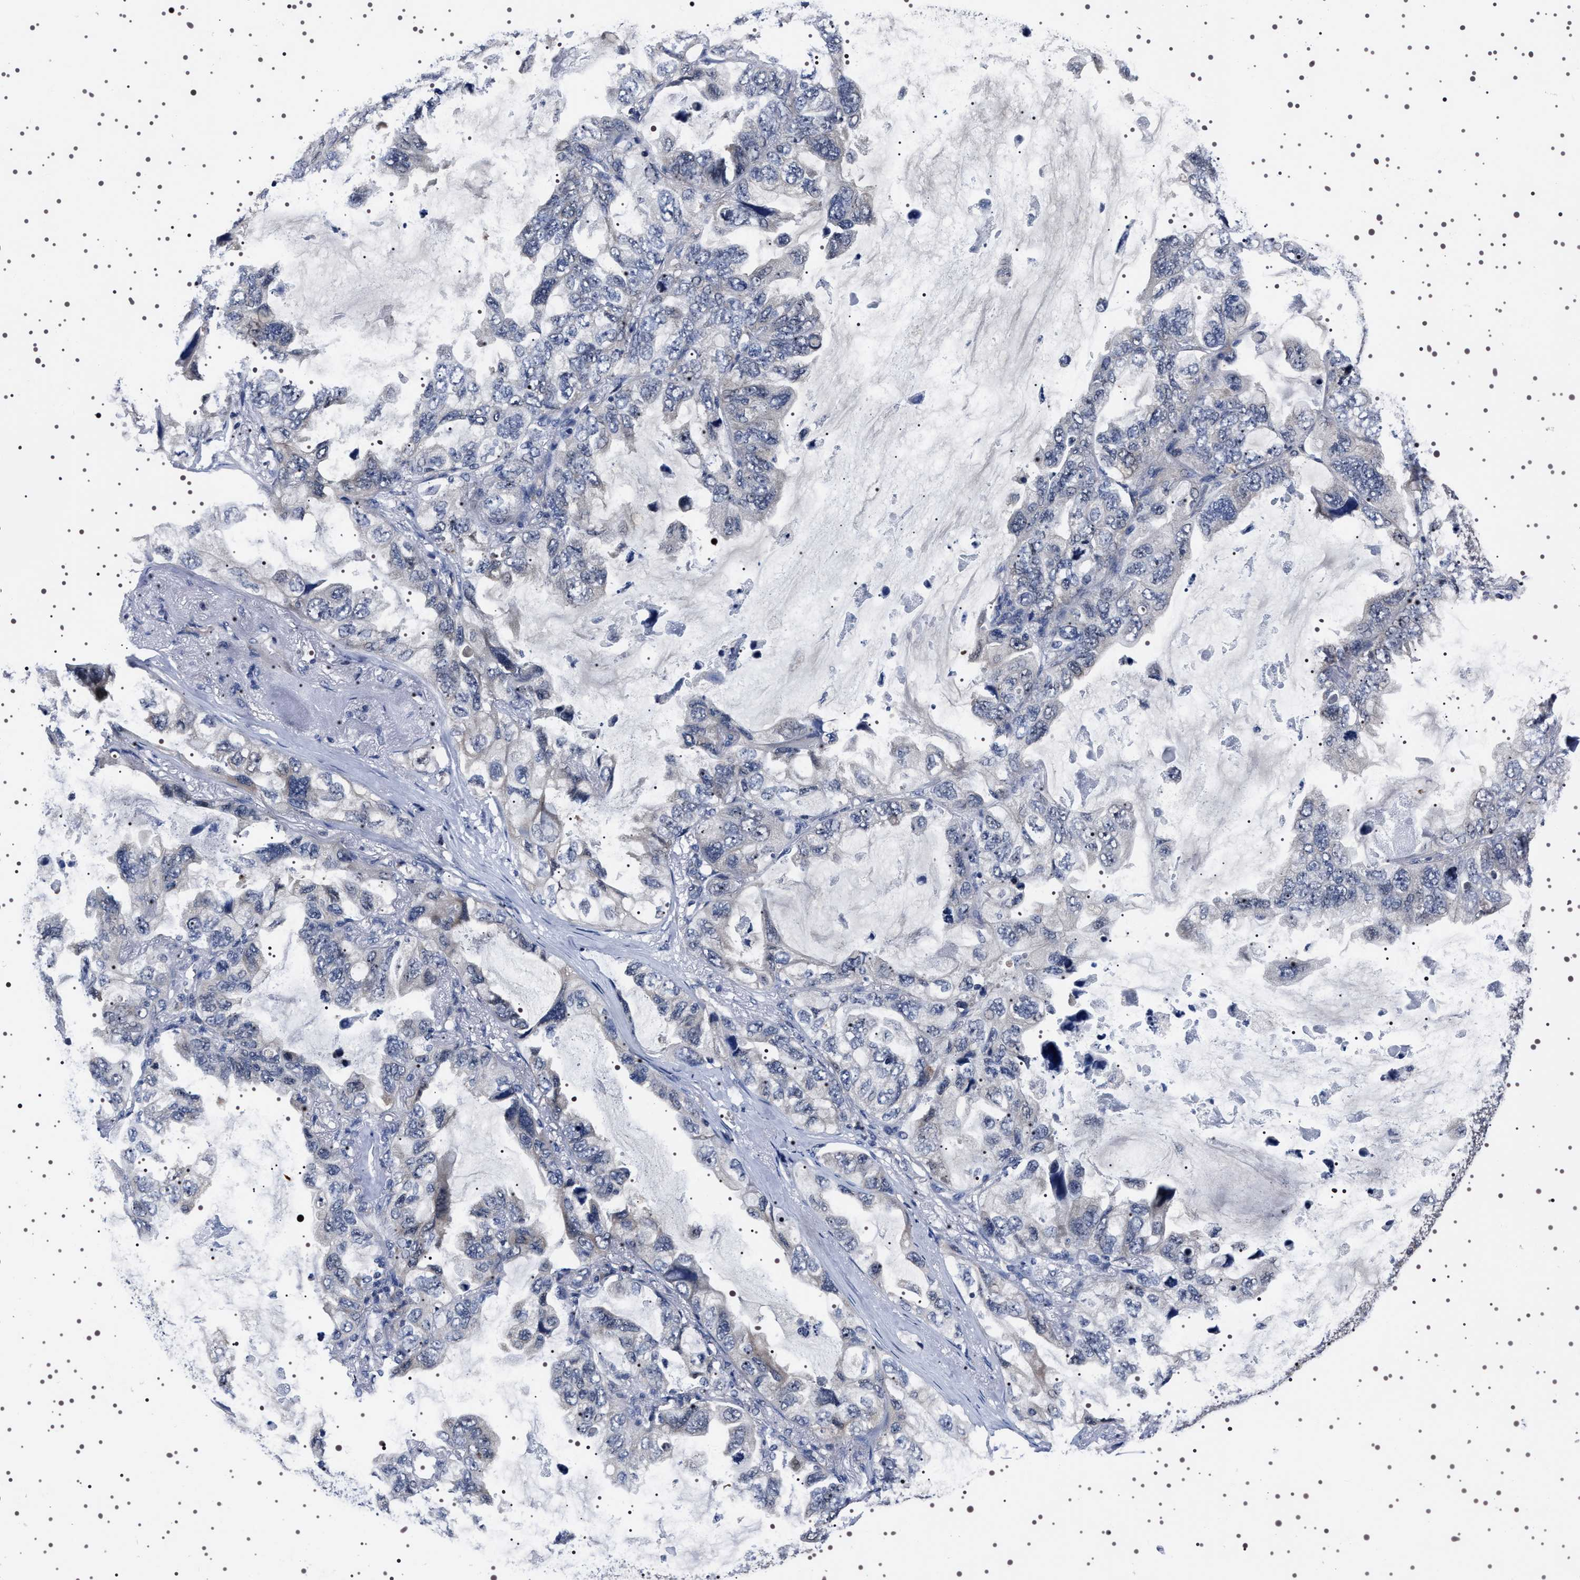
{"staining": {"intensity": "negative", "quantity": "none", "location": "none"}, "tissue": "lung cancer", "cell_type": "Tumor cells", "image_type": "cancer", "snomed": [{"axis": "morphology", "description": "Squamous cell carcinoma, NOS"}, {"axis": "topography", "description": "Lung"}], "caption": "High power microscopy photomicrograph of an IHC micrograph of squamous cell carcinoma (lung), revealing no significant expression in tumor cells.", "gene": "TARBP1", "patient": {"sex": "female", "age": 73}}